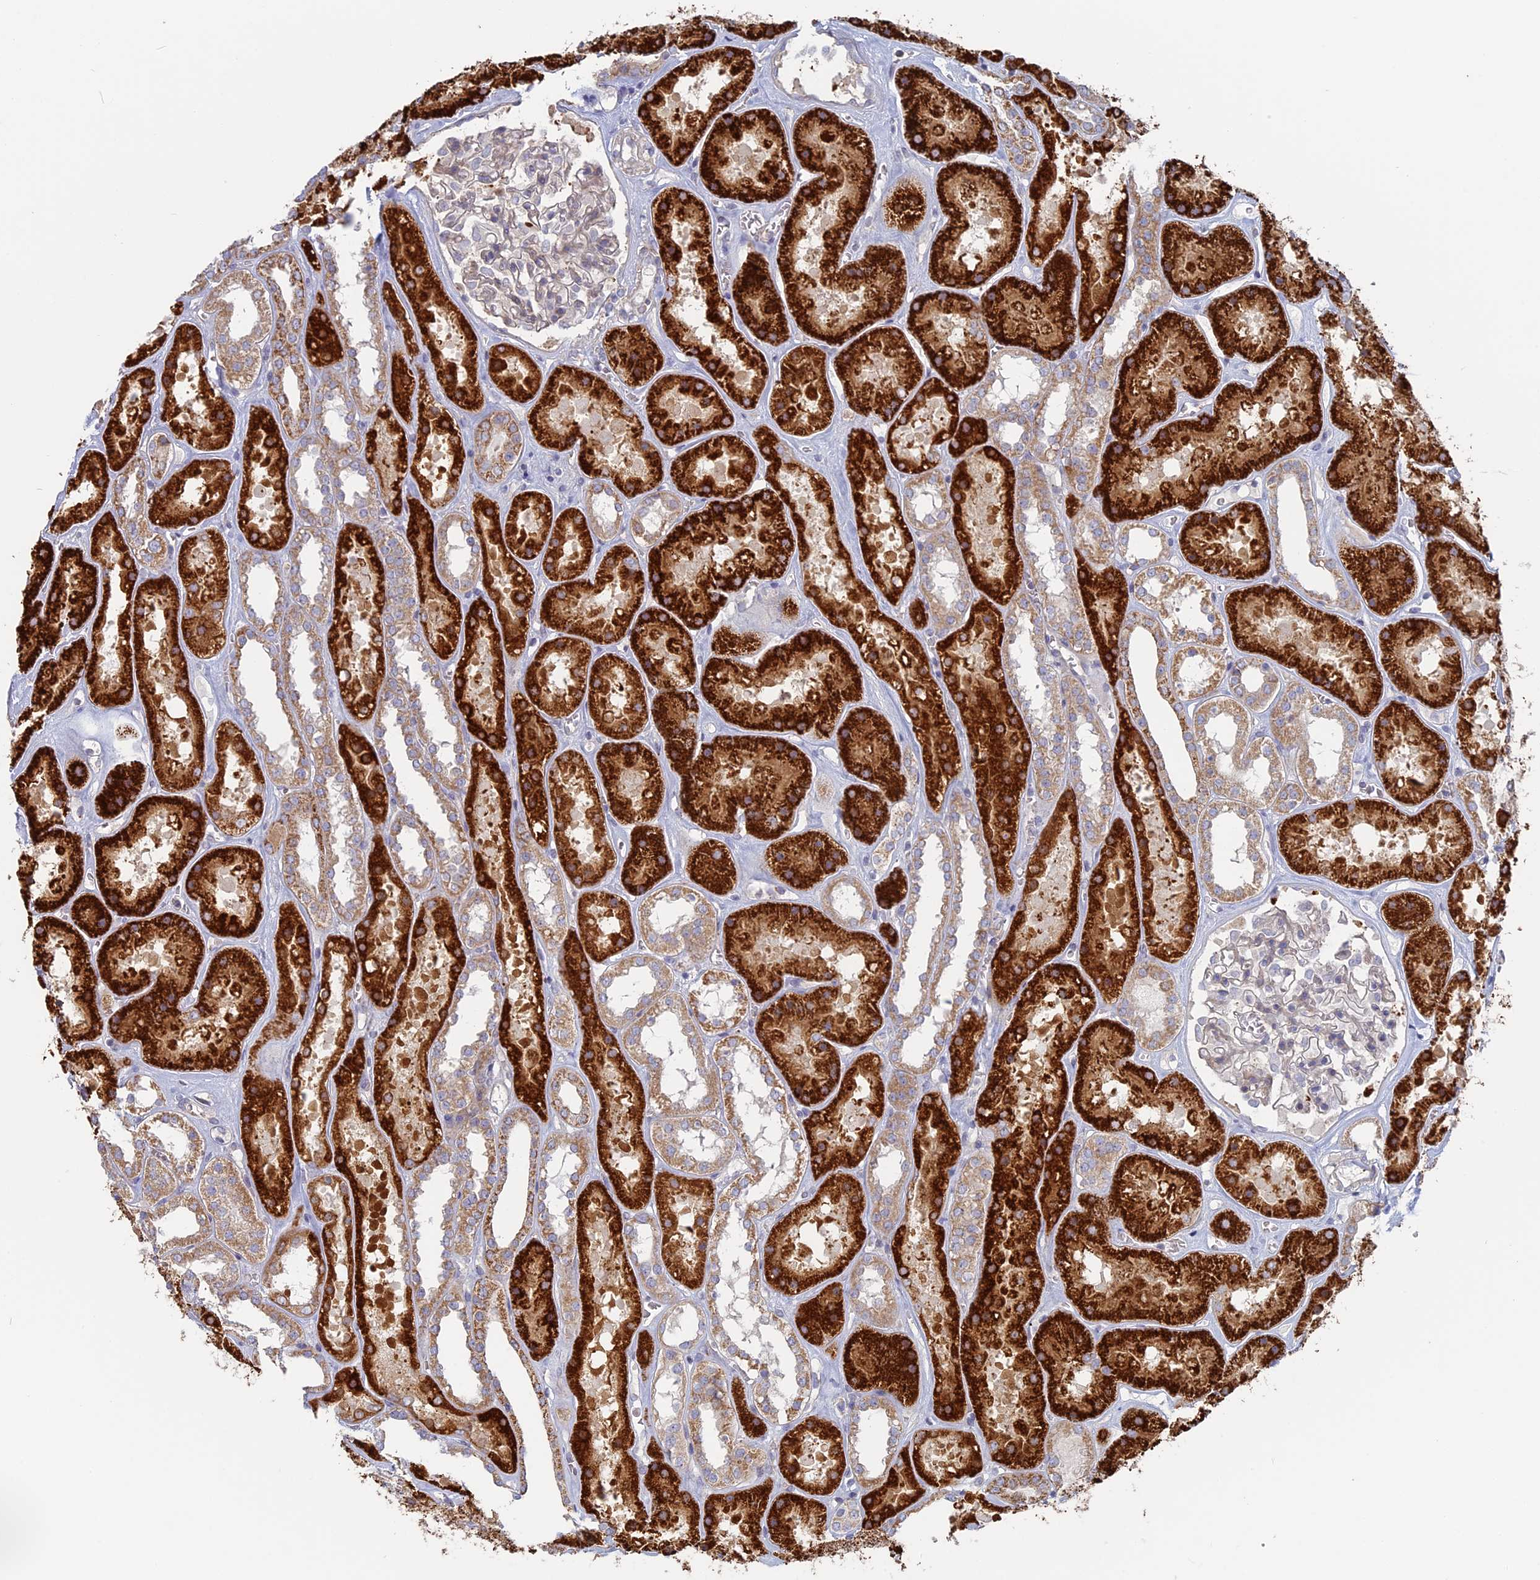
{"staining": {"intensity": "negative", "quantity": "none", "location": "none"}, "tissue": "kidney", "cell_type": "Cells in glomeruli", "image_type": "normal", "snomed": [{"axis": "morphology", "description": "Normal tissue, NOS"}, {"axis": "topography", "description": "Kidney"}], "caption": "Benign kidney was stained to show a protein in brown. There is no significant staining in cells in glomeruli. Nuclei are stained in blue.", "gene": "TBC1D30", "patient": {"sex": "female", "age": 41}}